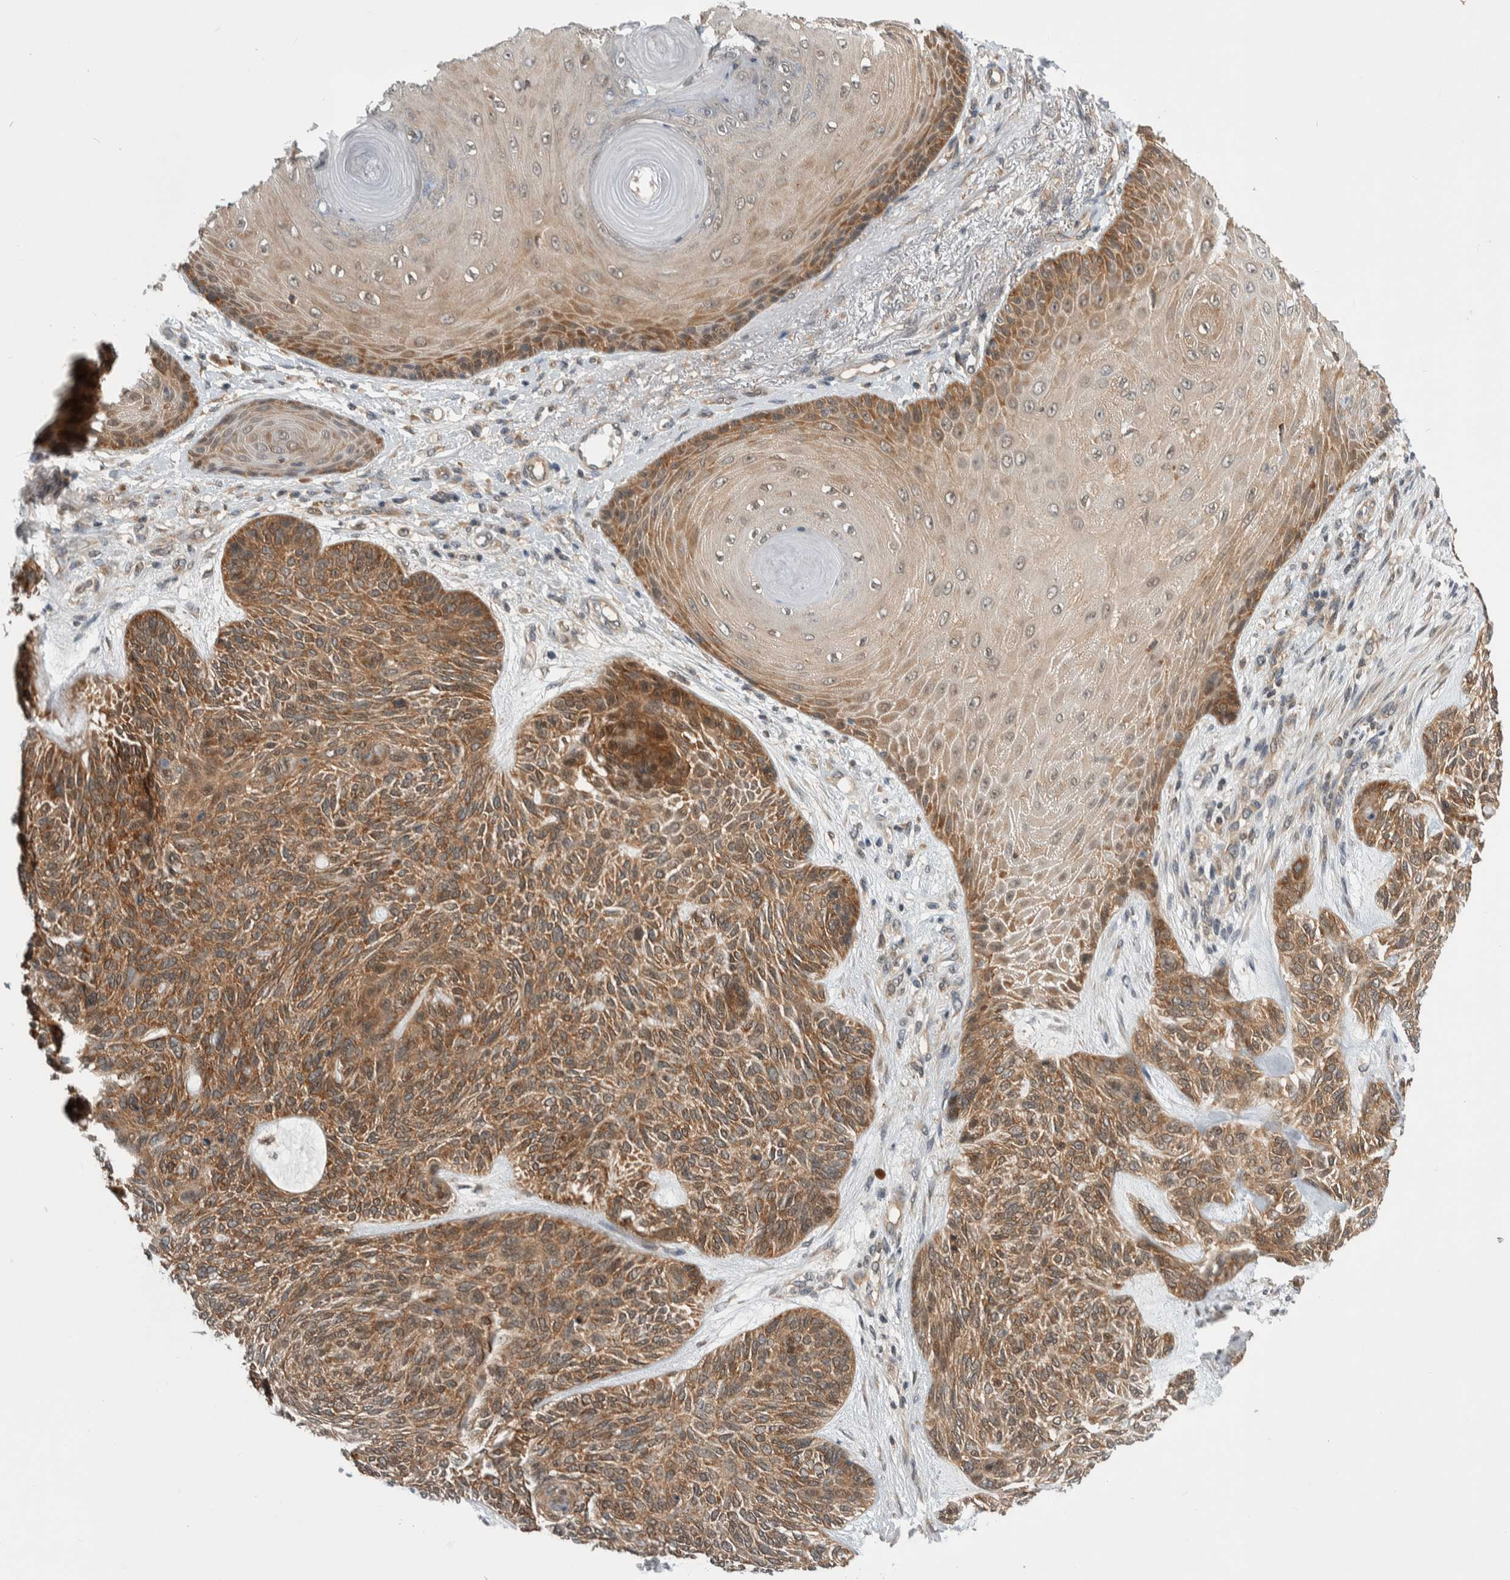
{"staining": {"intensity": "moderate", "quantity": ">75%", "location": "cytoplasmic/membranous"}, "tissue": "skin cancer", "cell_type": "Tumor cells", "image_type": "cancer", "snomed": [{"axis": "morphology", "description": "Basal cell carcinoma"}, {"axis": "topography", "description": "Skin"}], "caption": "Immunohistochemical staining of human skin cancer exhibits moderate cytoplasmic/membranous protein expression in approximately >75% of tumor cells. Nuclei are stained in blue.", "gene": "CCDC43", "patient": {"sex": "male", "age": 55}}